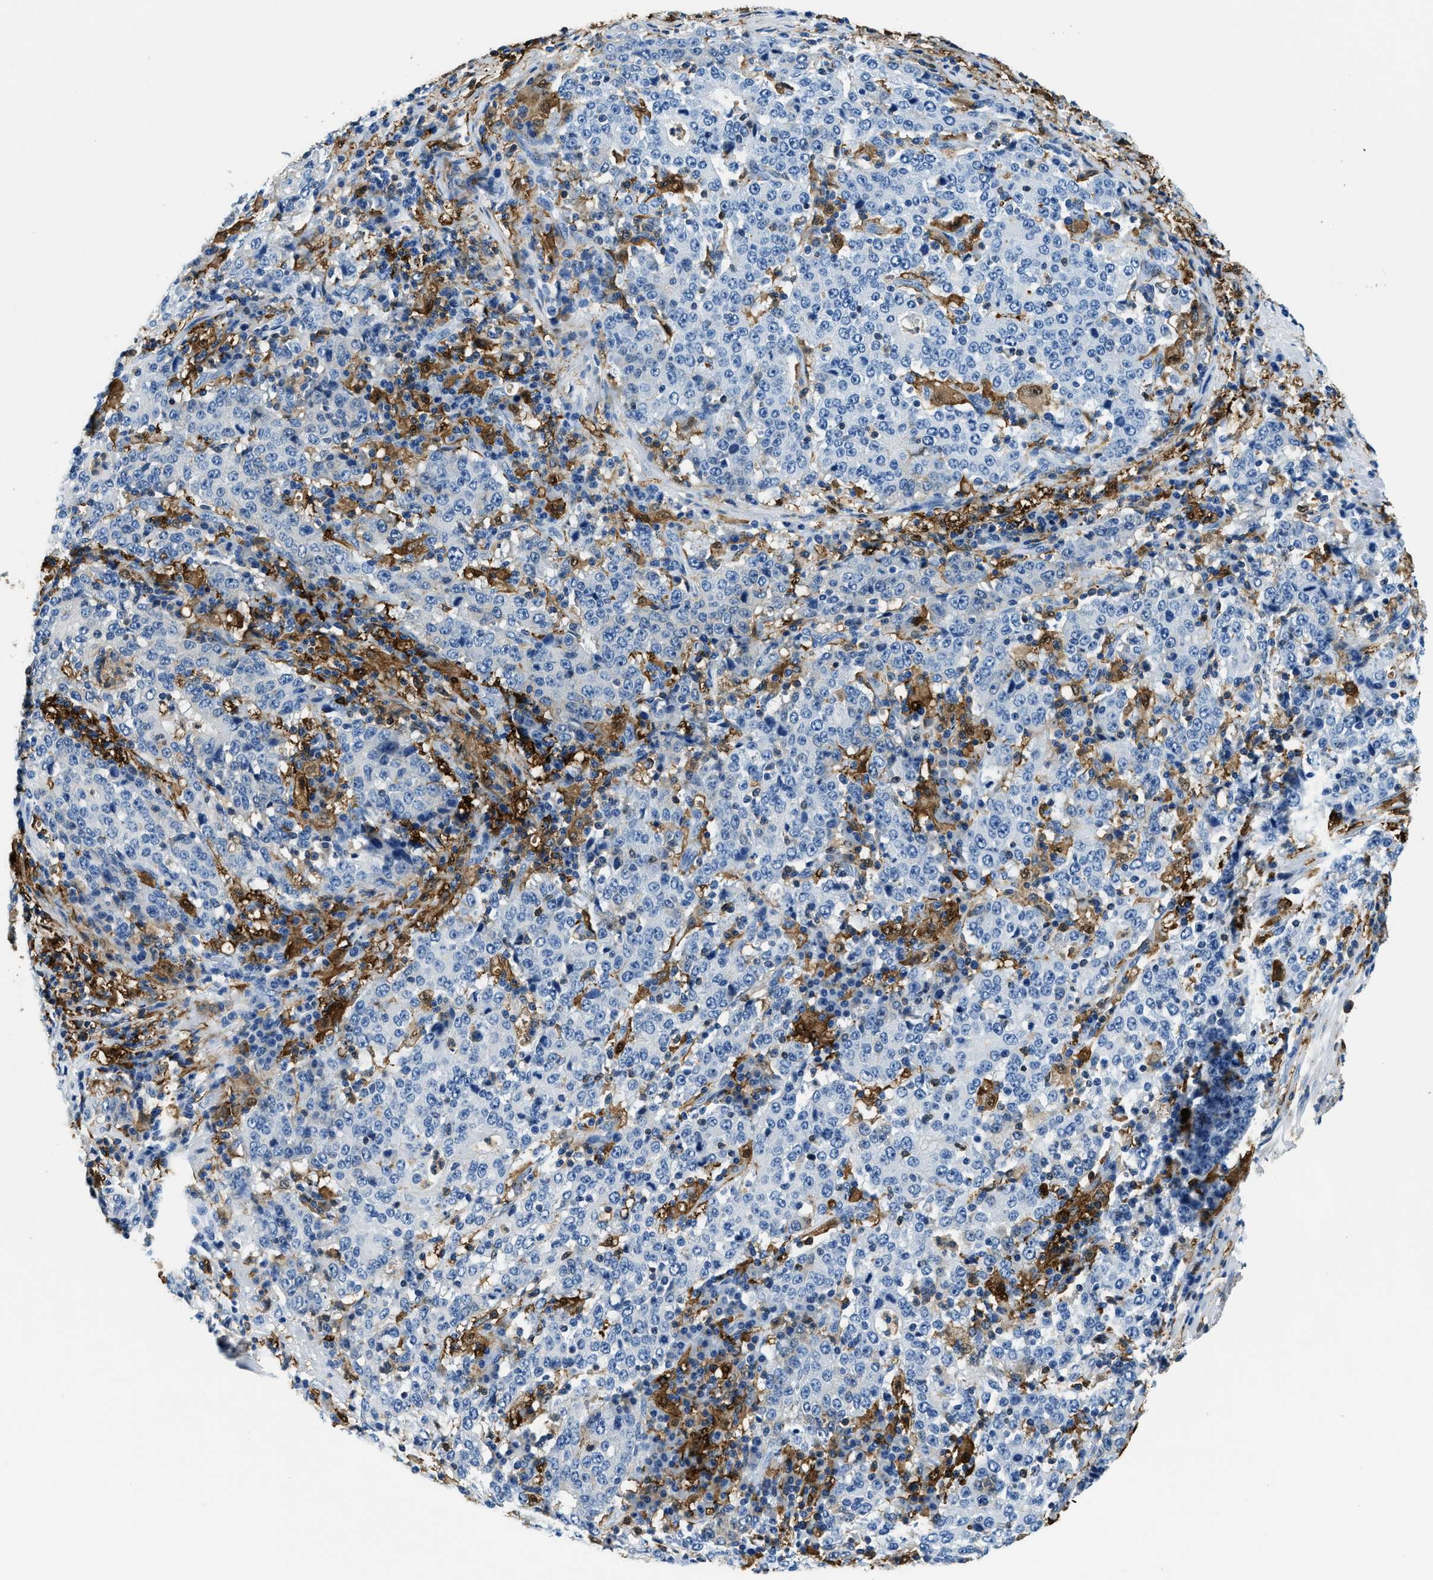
{"staining": {"intensity": "negative", "quantity": "none", "location": "none"}, "tissue": "stomach cancer", "cell_type": "Tumor cells", "image_type": "cancer", "snomed": [{"axis": "morphology", "description": "Adenocarcinoma, NOS"}, {"axis": "topography", "description": "Stomach"}], "caption": "Immunohistochemistry (IHC) of human stomach adenocarcinoma exhibits no expression in tumor cells. (Brightfield microscopy of DAB (3,3'-diaminobenzidine) immunohistochemistry (IHC) at high magnification).", "gene": "CAPG", "patient": {"sex": "male", "age": 59}}